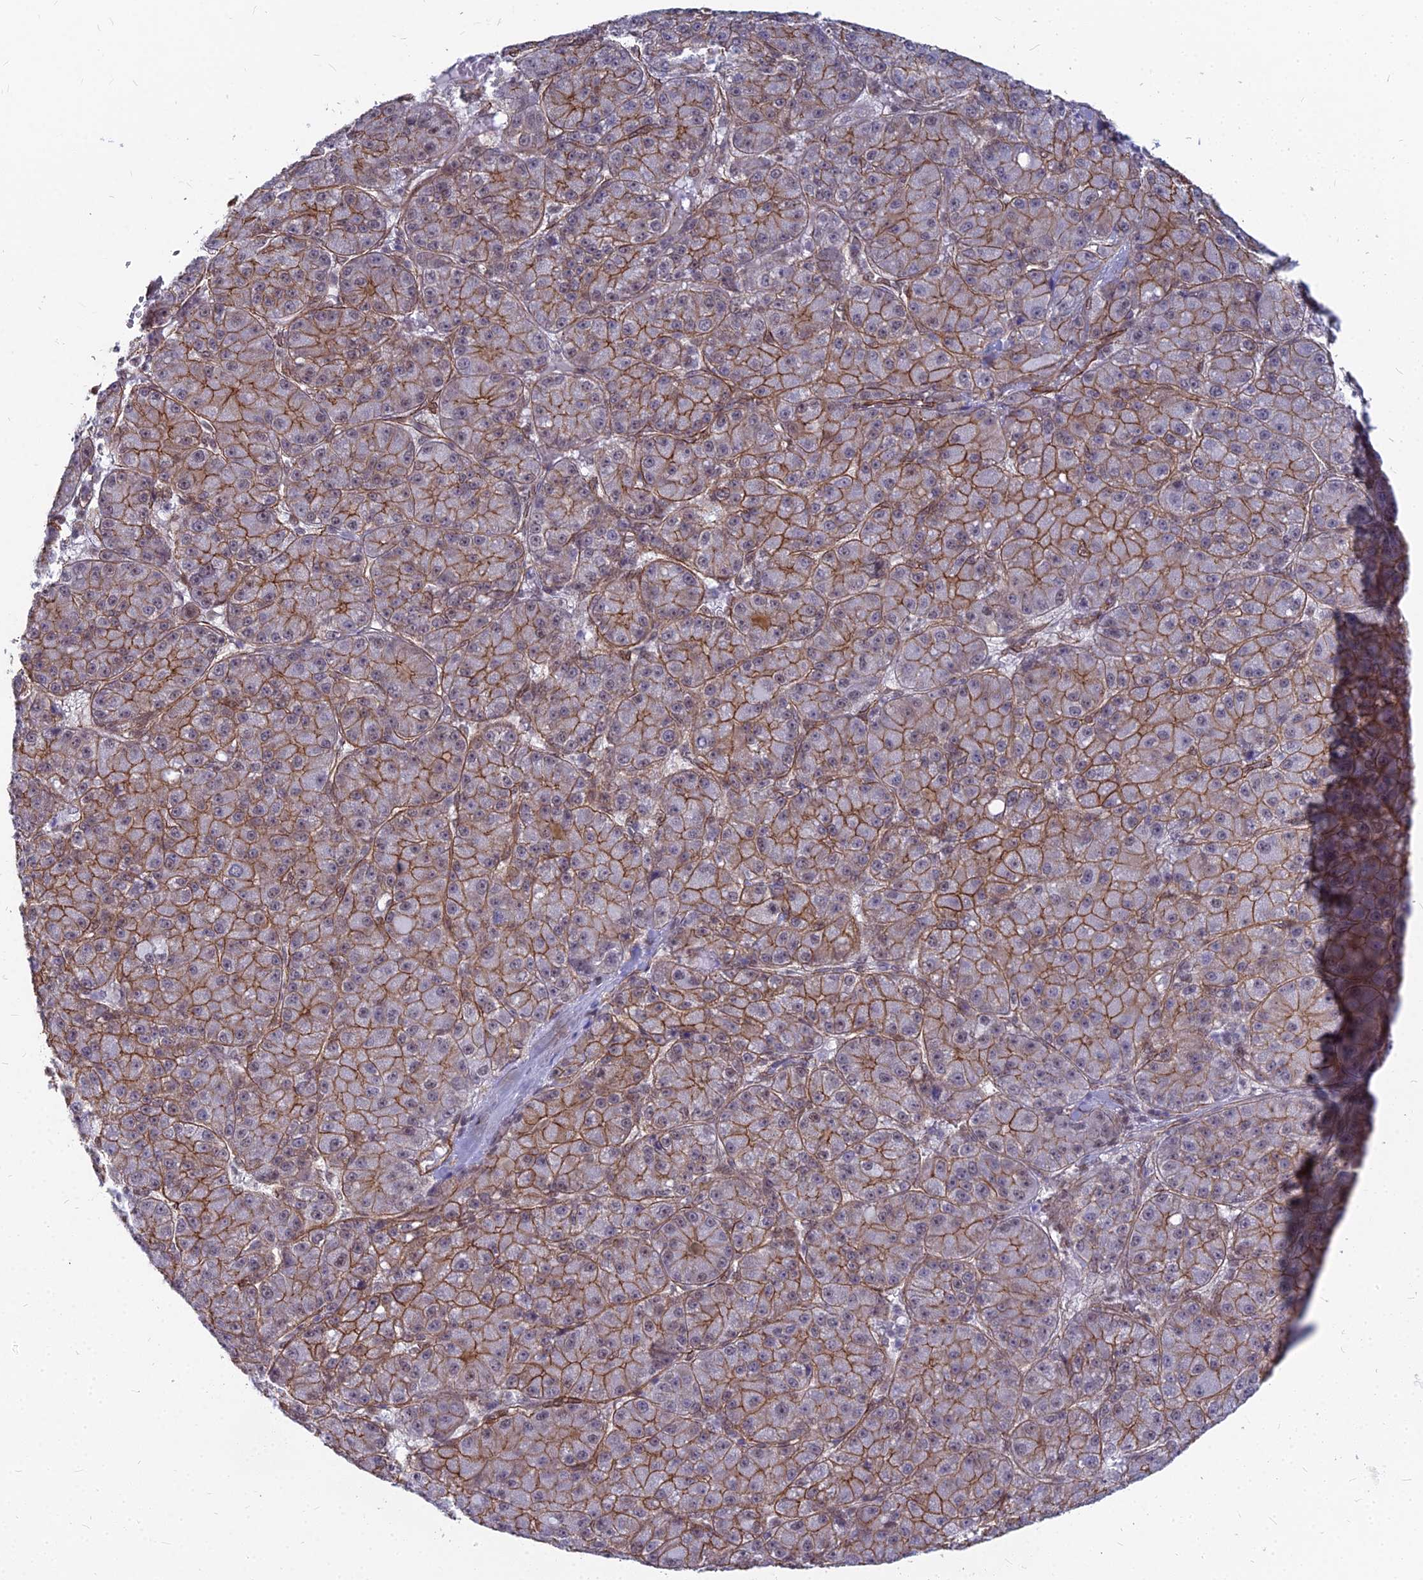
{"staining": {"intensity": "moderate", "quantity": ">75%", "location": "cytoplasmic/membranous"}, "tissue": "liver cancer", "cell_type": "Tumor cells", "image_type": "cancer", "snomed": [{"axis": "morphology", "description": "Carcinoma, Hepatocellular, NOS"}, {"axis": "topography", "description": "Liver"}], "caption": "An IHC image of tumor tissue is shown. Protein staining in brown highlights moderate cytoplasmic/membranous positivity in liver cancer (hepatocellular carcinoma) within tumor cells.", "gene": "YJU2", "patient": {"sex": "male", "age": 67}}